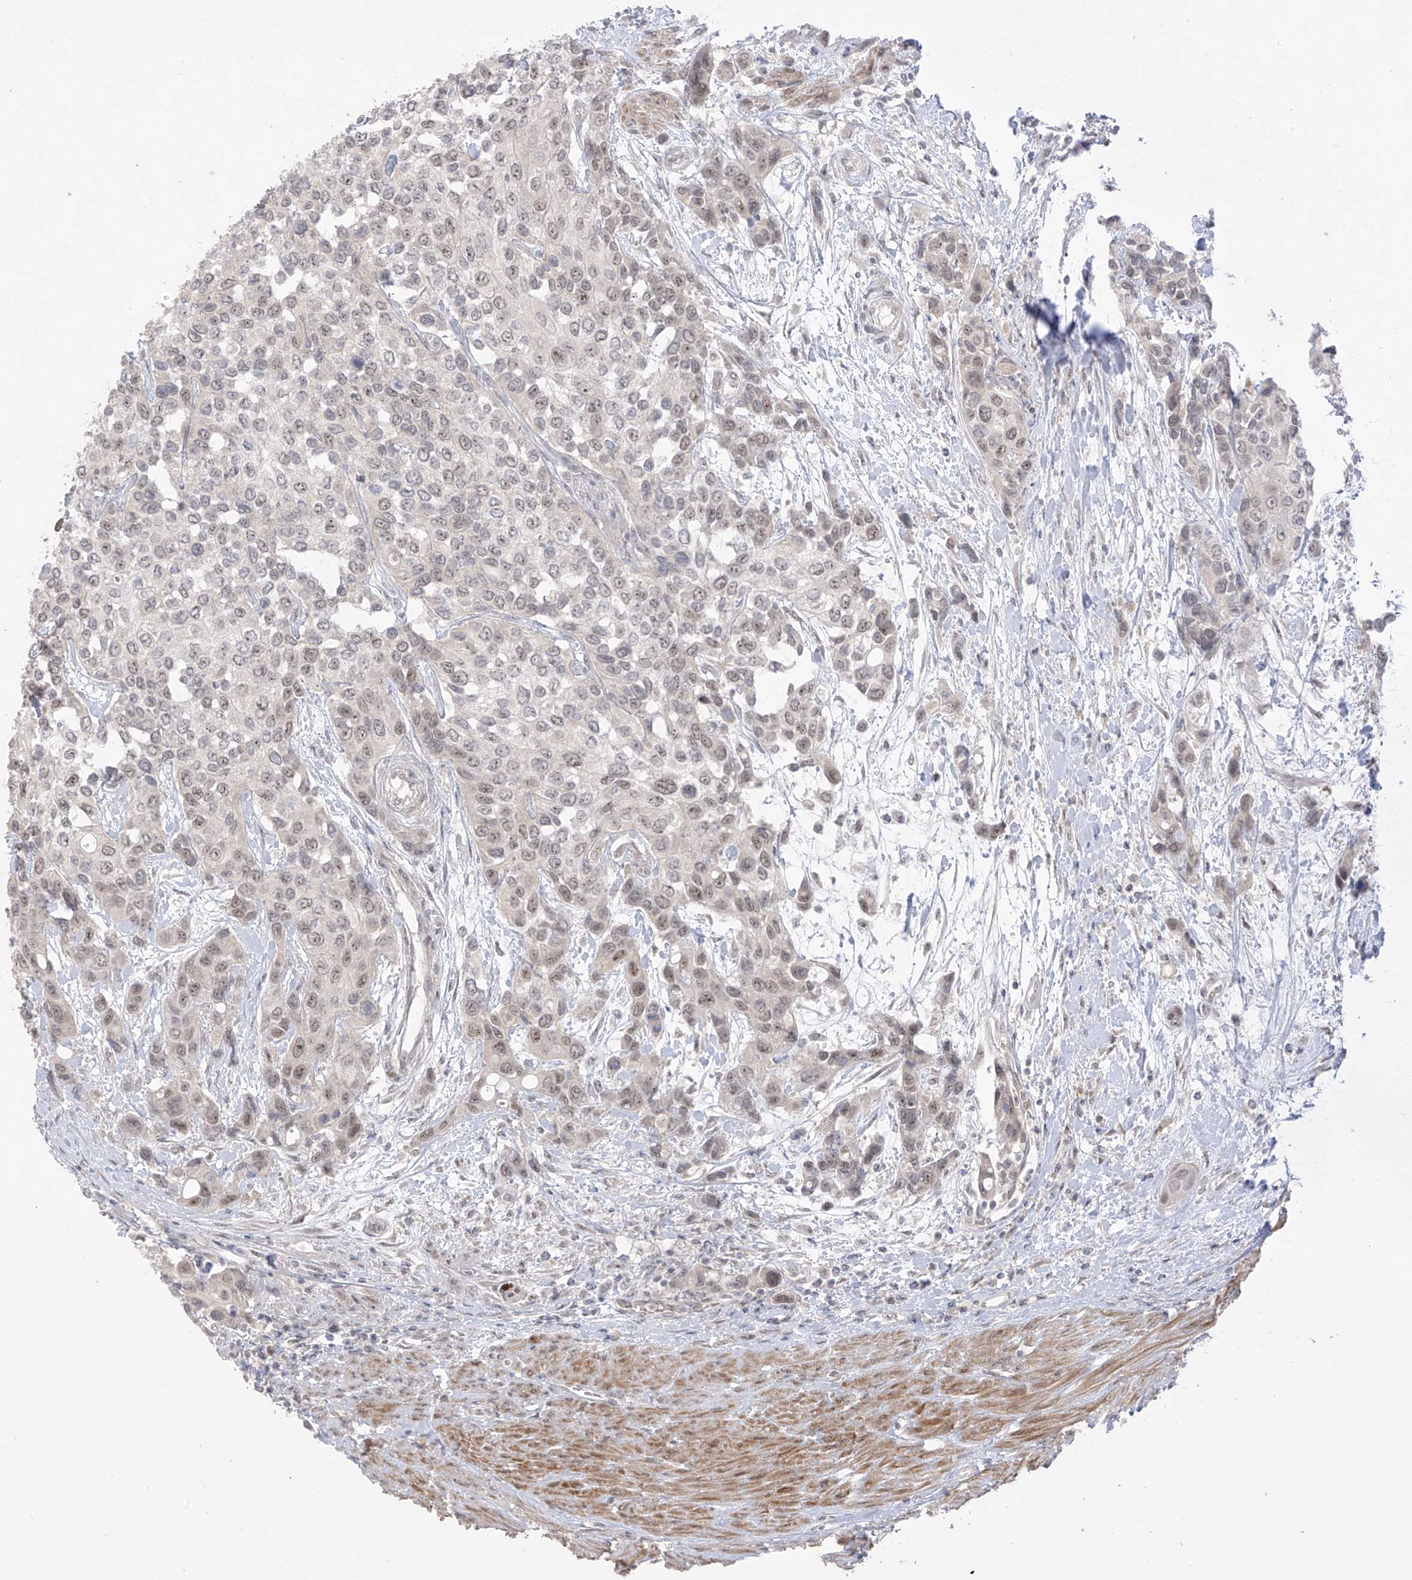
{"staining": {"intensity": "weak", "quantity": "25%-75%", "location": "nuclear"}, "tissue": "urothelial cancer", "cell_type": "Tumor cells", "image_type": "cancer", "snomed": [{"axis": "morphology", "description": "Normal tissue, NOS"}, {"axis": "morphology", "description": "Urothelial carcinoma, High grade"}, {"axis": "topography", "description": "Vascular tissue"}, {"axis": "topography", "description": "Urinary bladder"}], "caption": "Brown immunohistochemical staining in urothelial cancer demonstrates weak nuclear staining in approximately 25%-75% of tumor cells.", "gene": "OGT", "patient": {"sex": "female", "age": 56}}